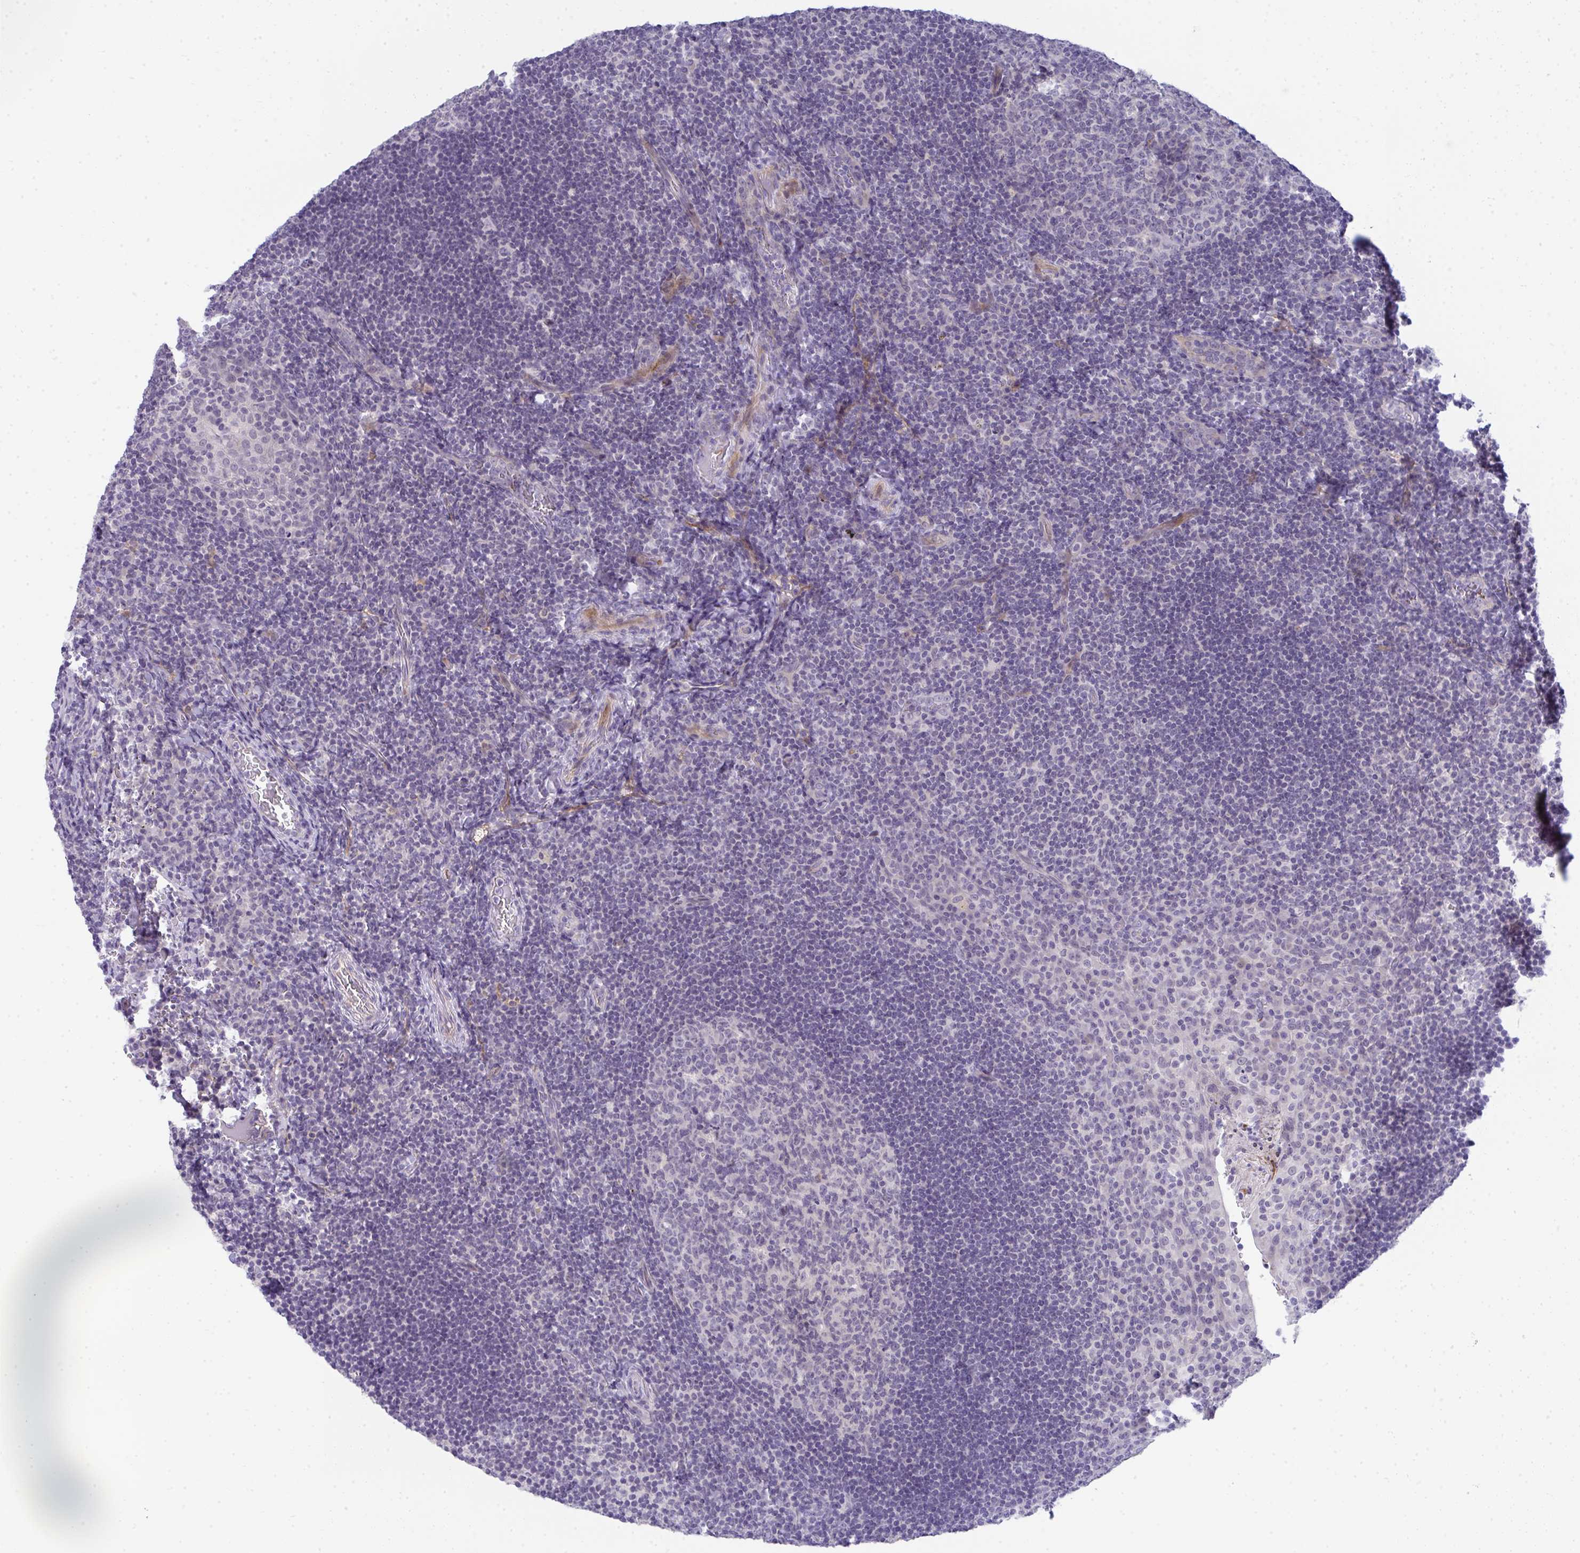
{"staining": {"intensity": "negative", "quantity": "none", "location": "none"}, "tissue": "tonsil", "cell_type": "Germinal center cells", "image_type": "normal", "snomed": [{"axis": "morphology", "description": "Normal tissue, NOS"}, {"axis": "topography", "description": "Tonsil"}], "caption": "Tonsil was stained to show a protein in brown. There is no significant staining in germinal center cells. (Brightfield microscopy of DAB (3,3'-diaminobenzidine) immunohistochemistry at high magnification).", "gene": "TMEM82", "patient": {"sex": "male", "age": 17}}